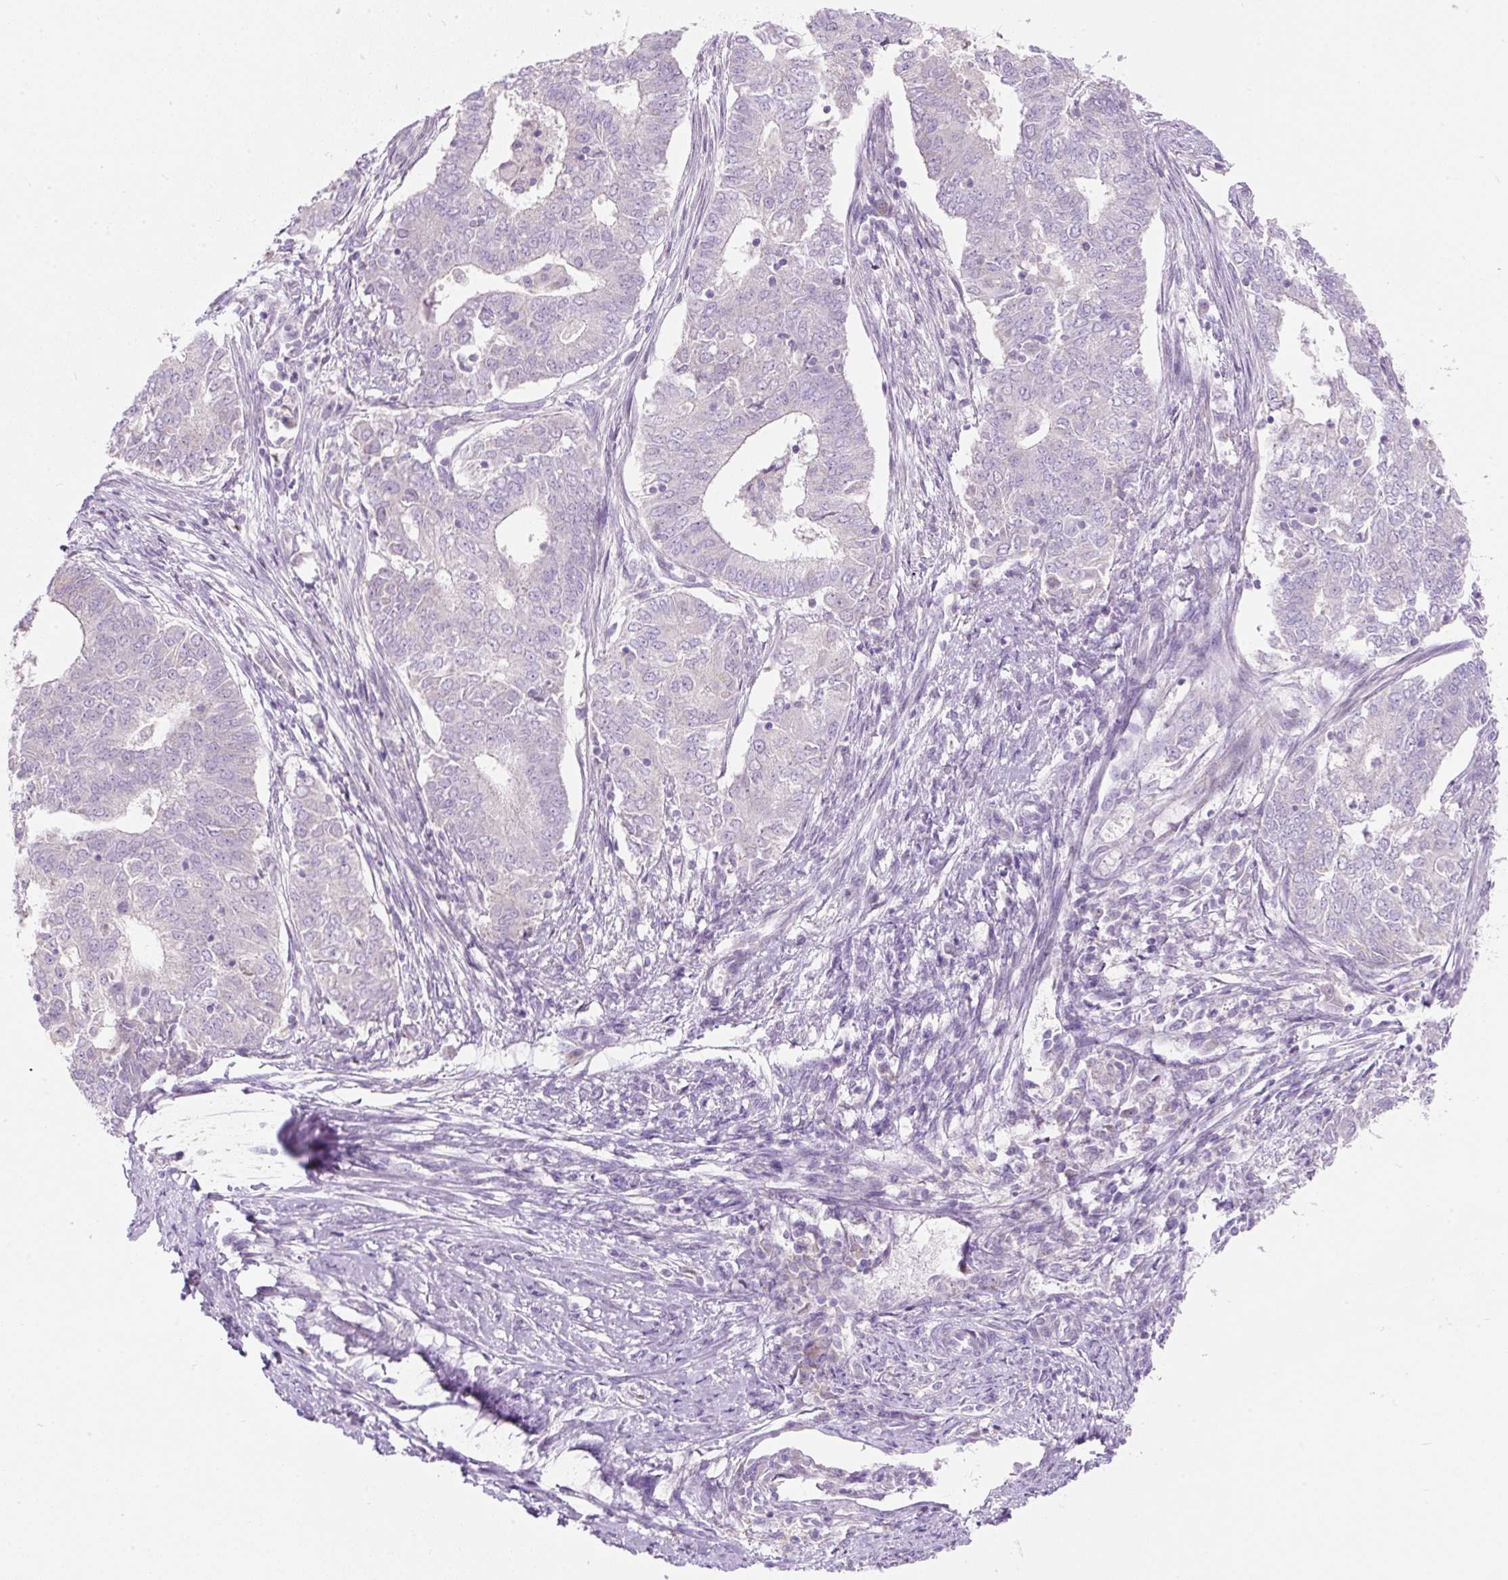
{"staining": {"intensity": "negative", "quantity": "none", "location": "none"}, "tissue": "endometrial cancer", "cell_type": "Tumor cells", "image_type": "cancer", "snomed": [{"axis": "morphology", "description": "Adenocarcinoma, NOS"}, {"axis": "topography", "description": "Endometrium"}], "caption": "Tumor cells show no significant expression in endometrial cancer (adenocarcinoma).", "gene": "SUSD5", "patient": {"sex": "female", "age": 62}}